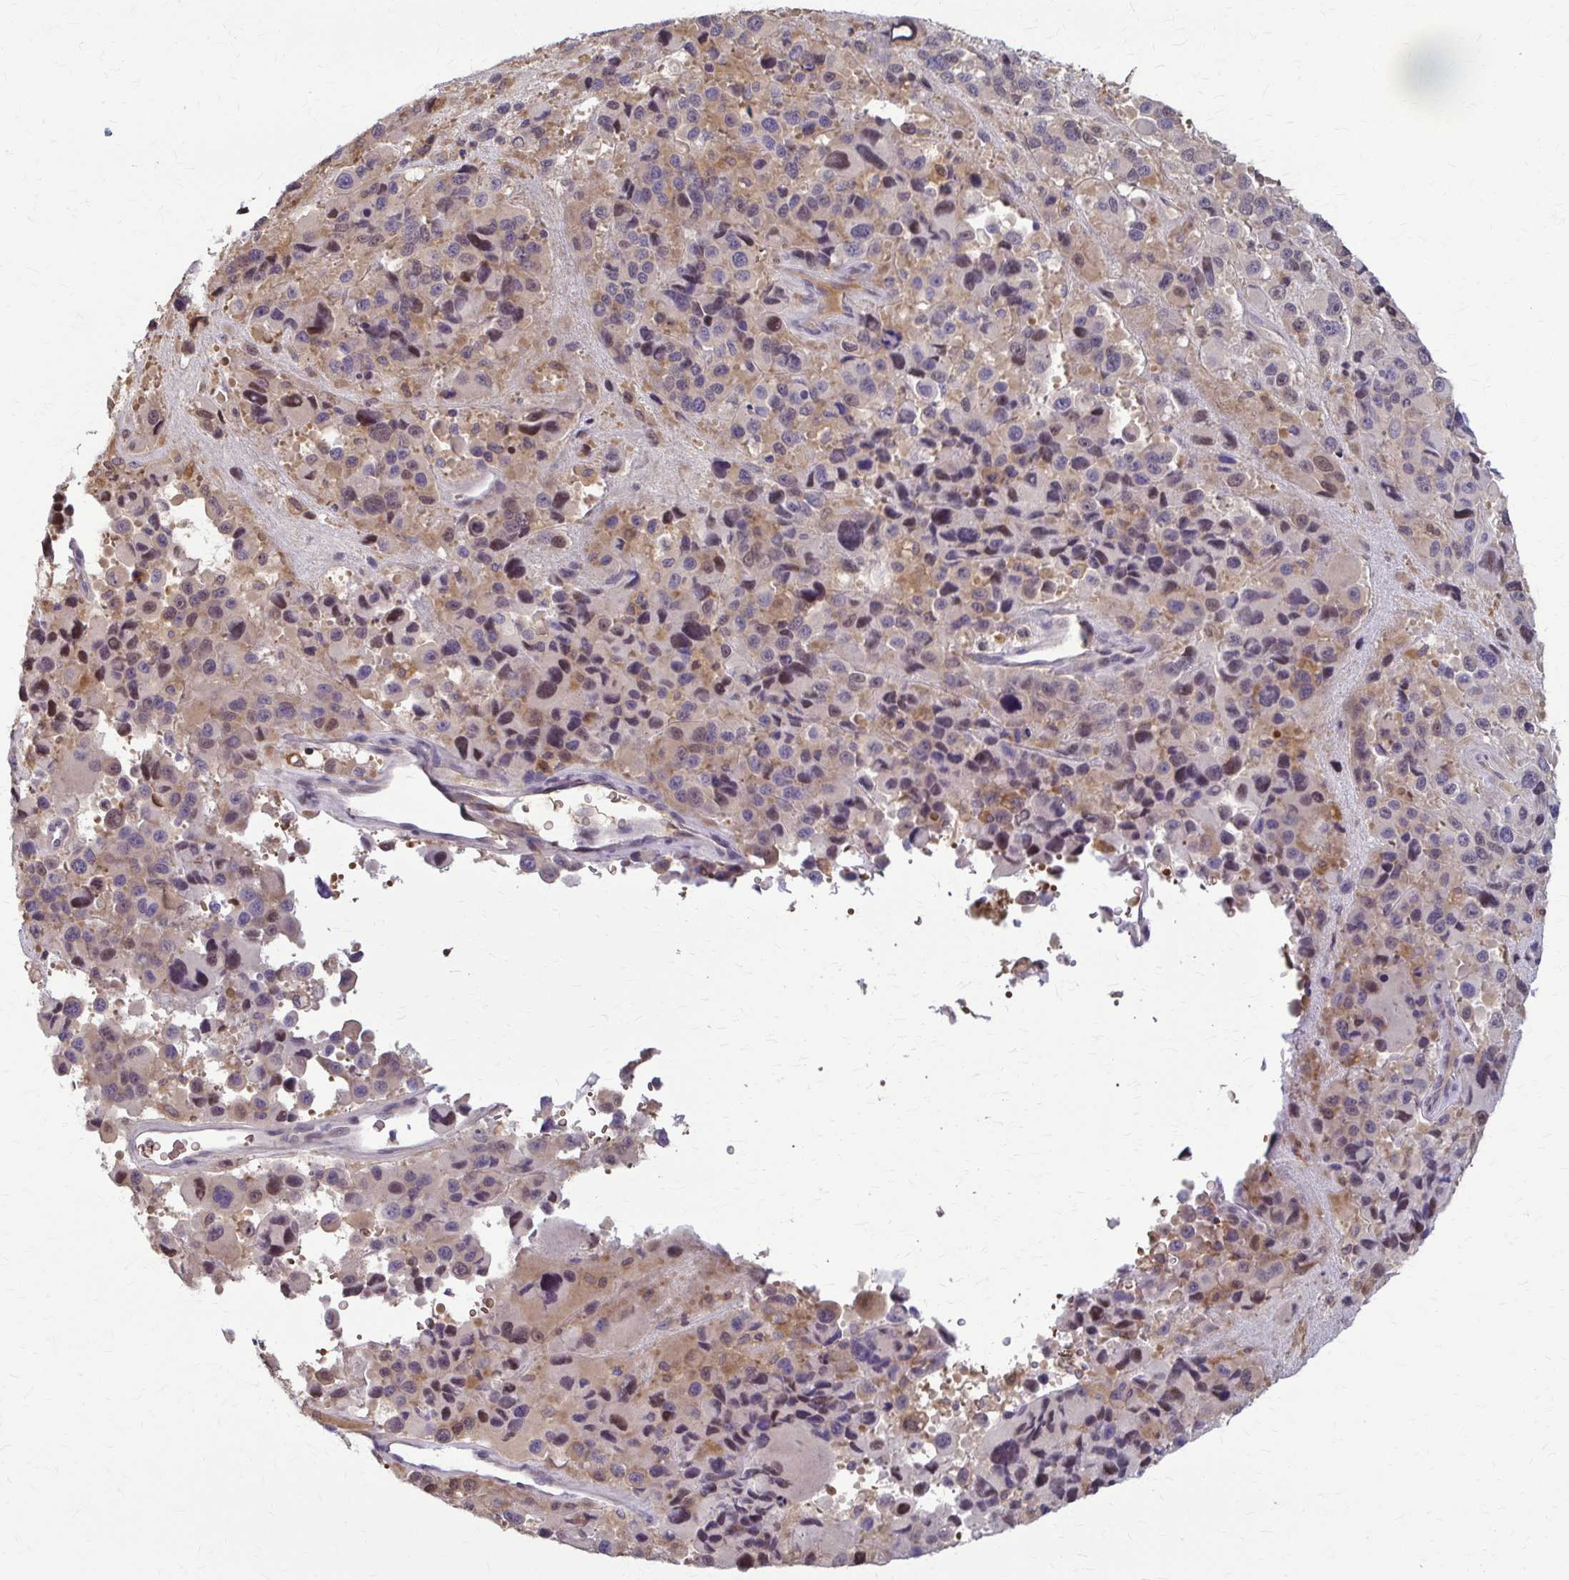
{"staining": {"intensity": "moderate", "quantity": "<25%", "location": "nuclear"}, "tissue": "melanoma", "cell_type": "Tumor cells", "image_type": "cancer", "snomed": [{"axis": "morphology", "description": "Malignant melanoma, Metastatic site"}, {"axis": "topography", "description": "Lymph node"}], "caption": "Brown immunohistochemical staining in human malignant melanoma (metastatic site) reveals moderate nuclear staining in approximately <25% of tumor cells.", "gene": "ZNF34", "patient": {"sex": "female", "age": 65}}